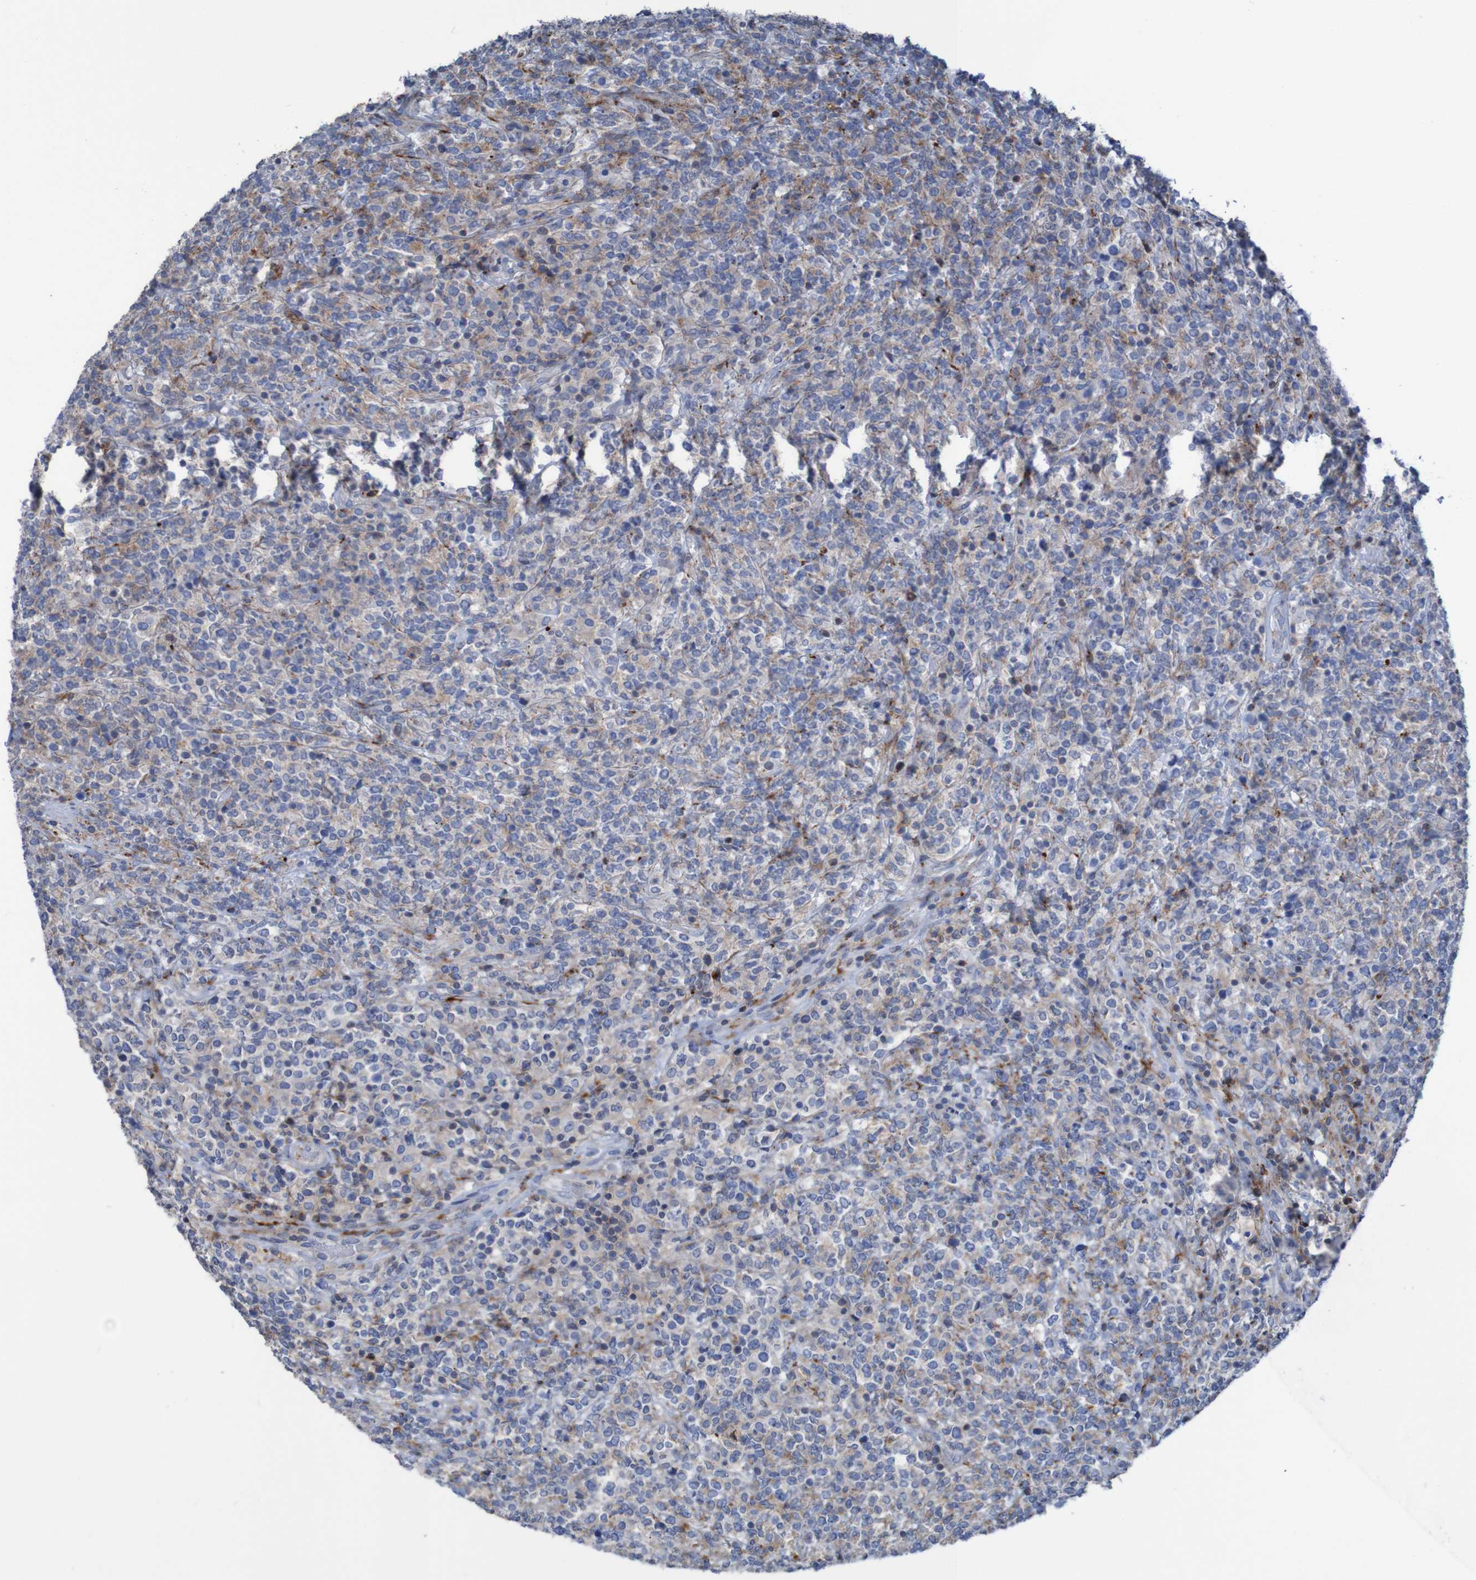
{"staining": {"intensity": "moderate", "quantity": "<25%", "location": "cytoplasmic/membranous"}, "tissue": "lymphoma", "cell_type": "Tumor cells", "image_type": "cancer", "snomed": [{"axis": "morphology", "description": "Malignant lymphoma, non-Hodgkin's type, High grade"}, {"axis": "topography", "description": "Soft tissue"}], "caption": "Moderate cytoplasmic/membranous protein expression is present in approximately <25% of tumor cells in malignant lymphoma, non-Hodgkin's type (high-grade). The staining was performed using DAB (3,3'-diaminobenzidine), with brown indicating positive protein expression. Nuclei are stained blue with hematoxylin.", "gene": "RNF182", "patient": {"sex": "male", "age": 18}}